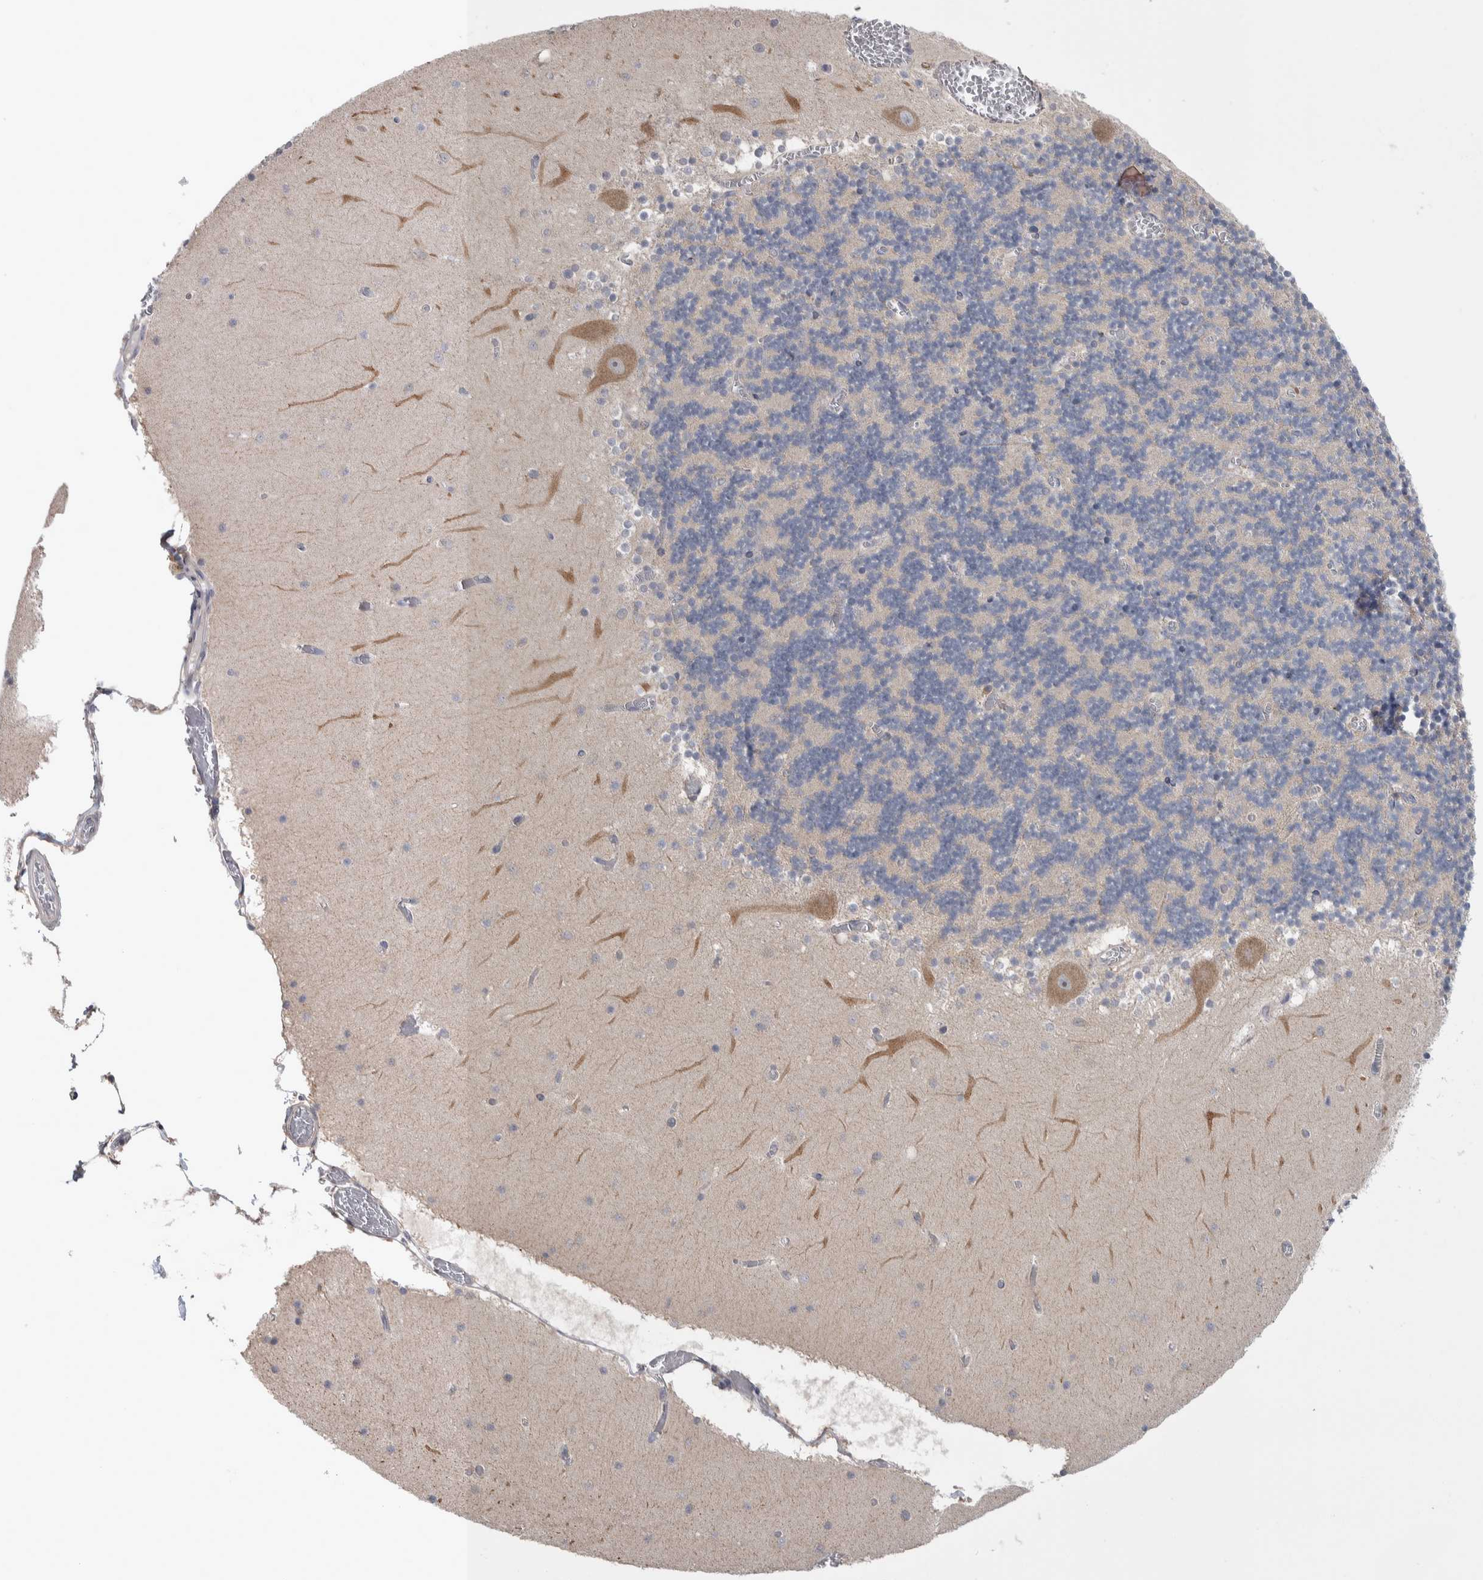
{"staining": {"intensity": "negative", "quantity": "none", "location": "none"}, "tissue": "cerebellum", "cell_type": "Cells in granular layer", "image_type": "normal", "snomed": [{"axis": "morphology", "description": "Normal tissue, NOS"}, {"axis": "topography", "description": "Cerebellum"}], "caption": "An immunohistochemistry image of normal cerebellum is shown. There is no staining in cells in granular layer of cerebellum.", "gene": "IBTK", "patient": {"sex": "female", "age": 28}}